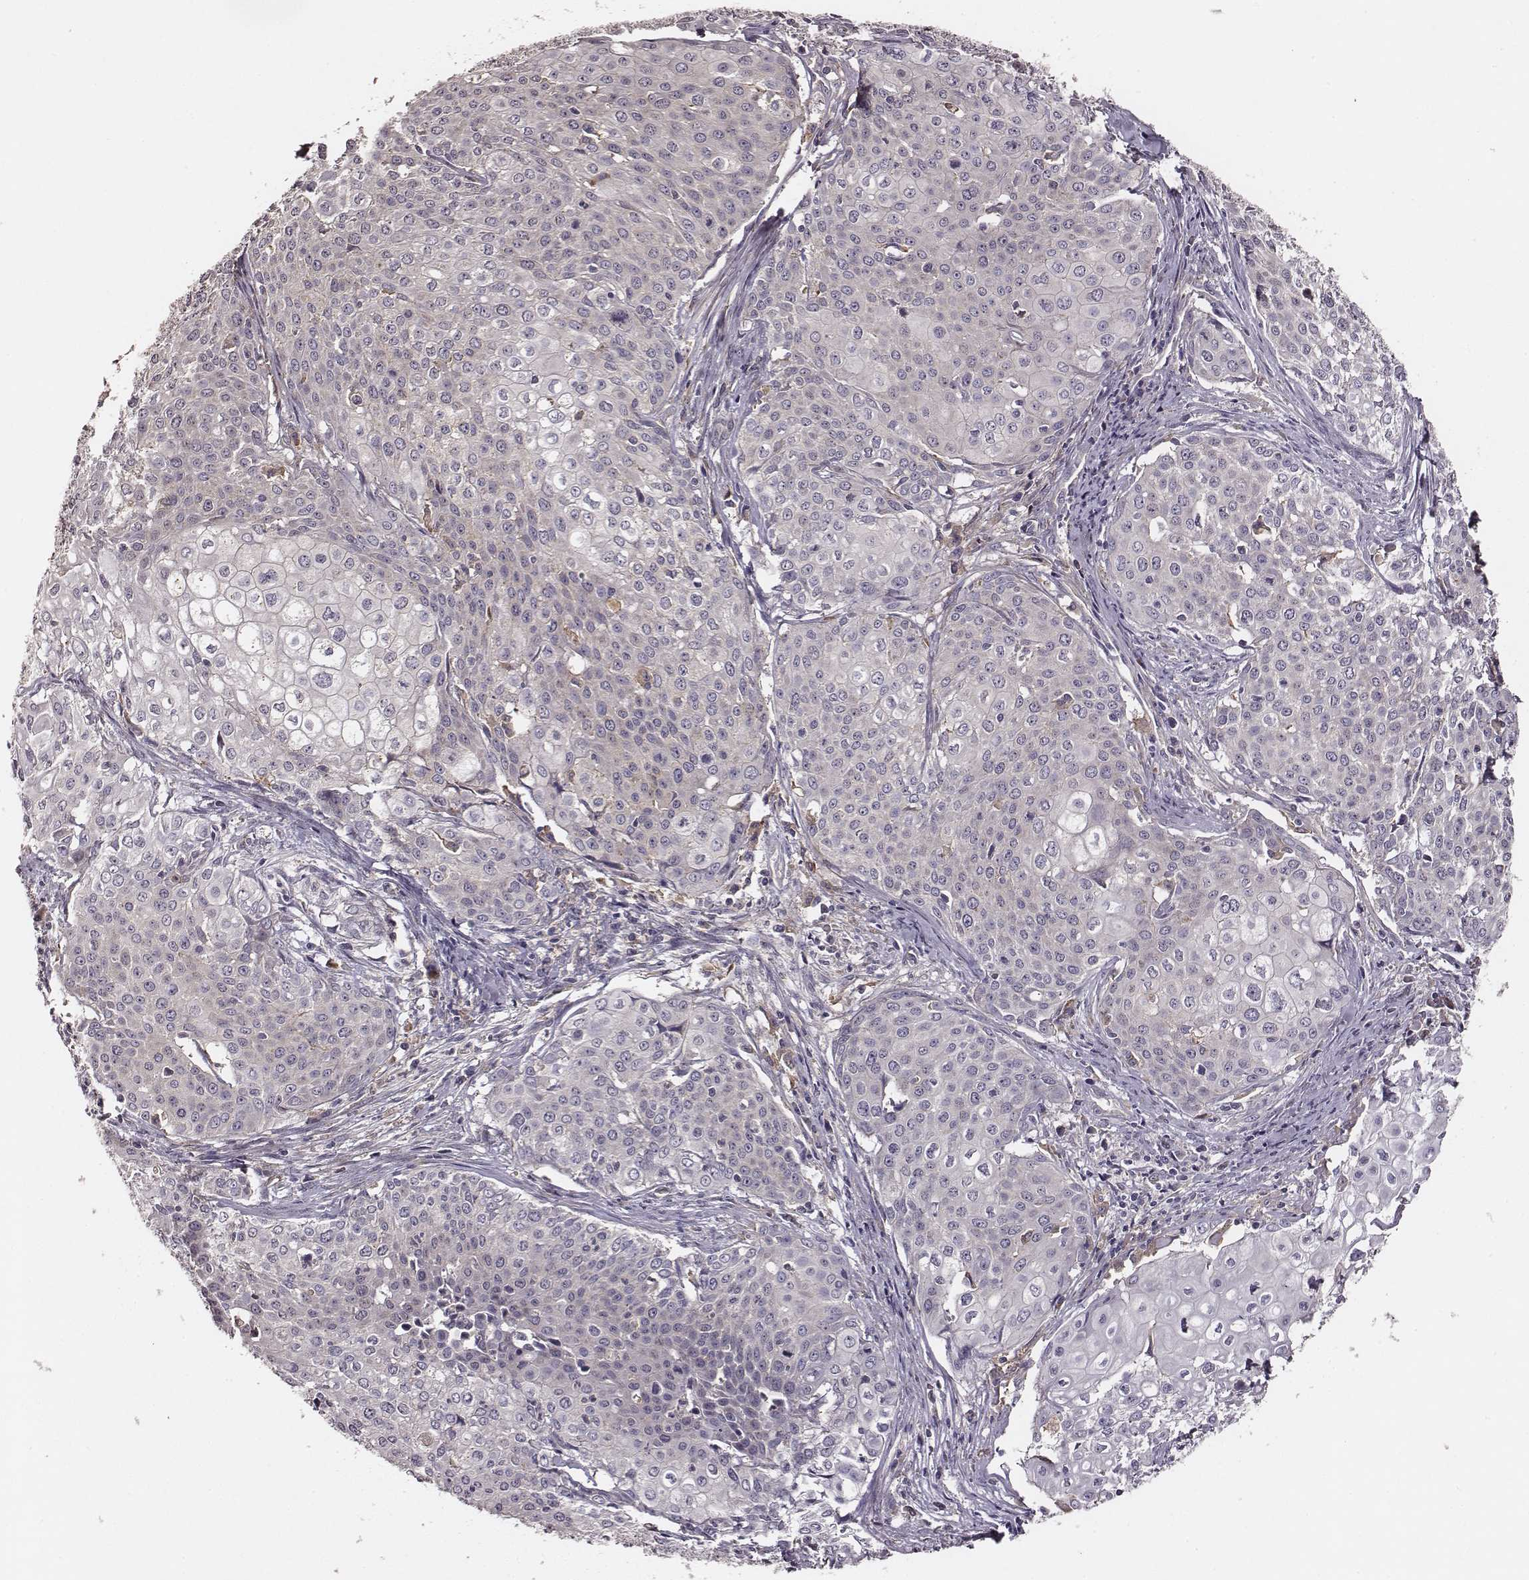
{"staining": {"intensity": "negative", "quantity": "none", "location": "none"}, "tissue": "cervical cancer", "cell_type": "Tumor cells", "image_type": "cancer", "snomed": [{"axis": "morphology", "description": "Squamous cell carcinoma, NOS"}, {"axis": "topography", "description": "Cervix"}], "caption": "Immunohistochemistry (IHC) micrograph of human squamous cell carcinoma (cervical) stained for a protein (brown), which reveals no expression in tumor cells.", "gene": "VPS26A", "patient": {"sex": "female", "age": 39}}